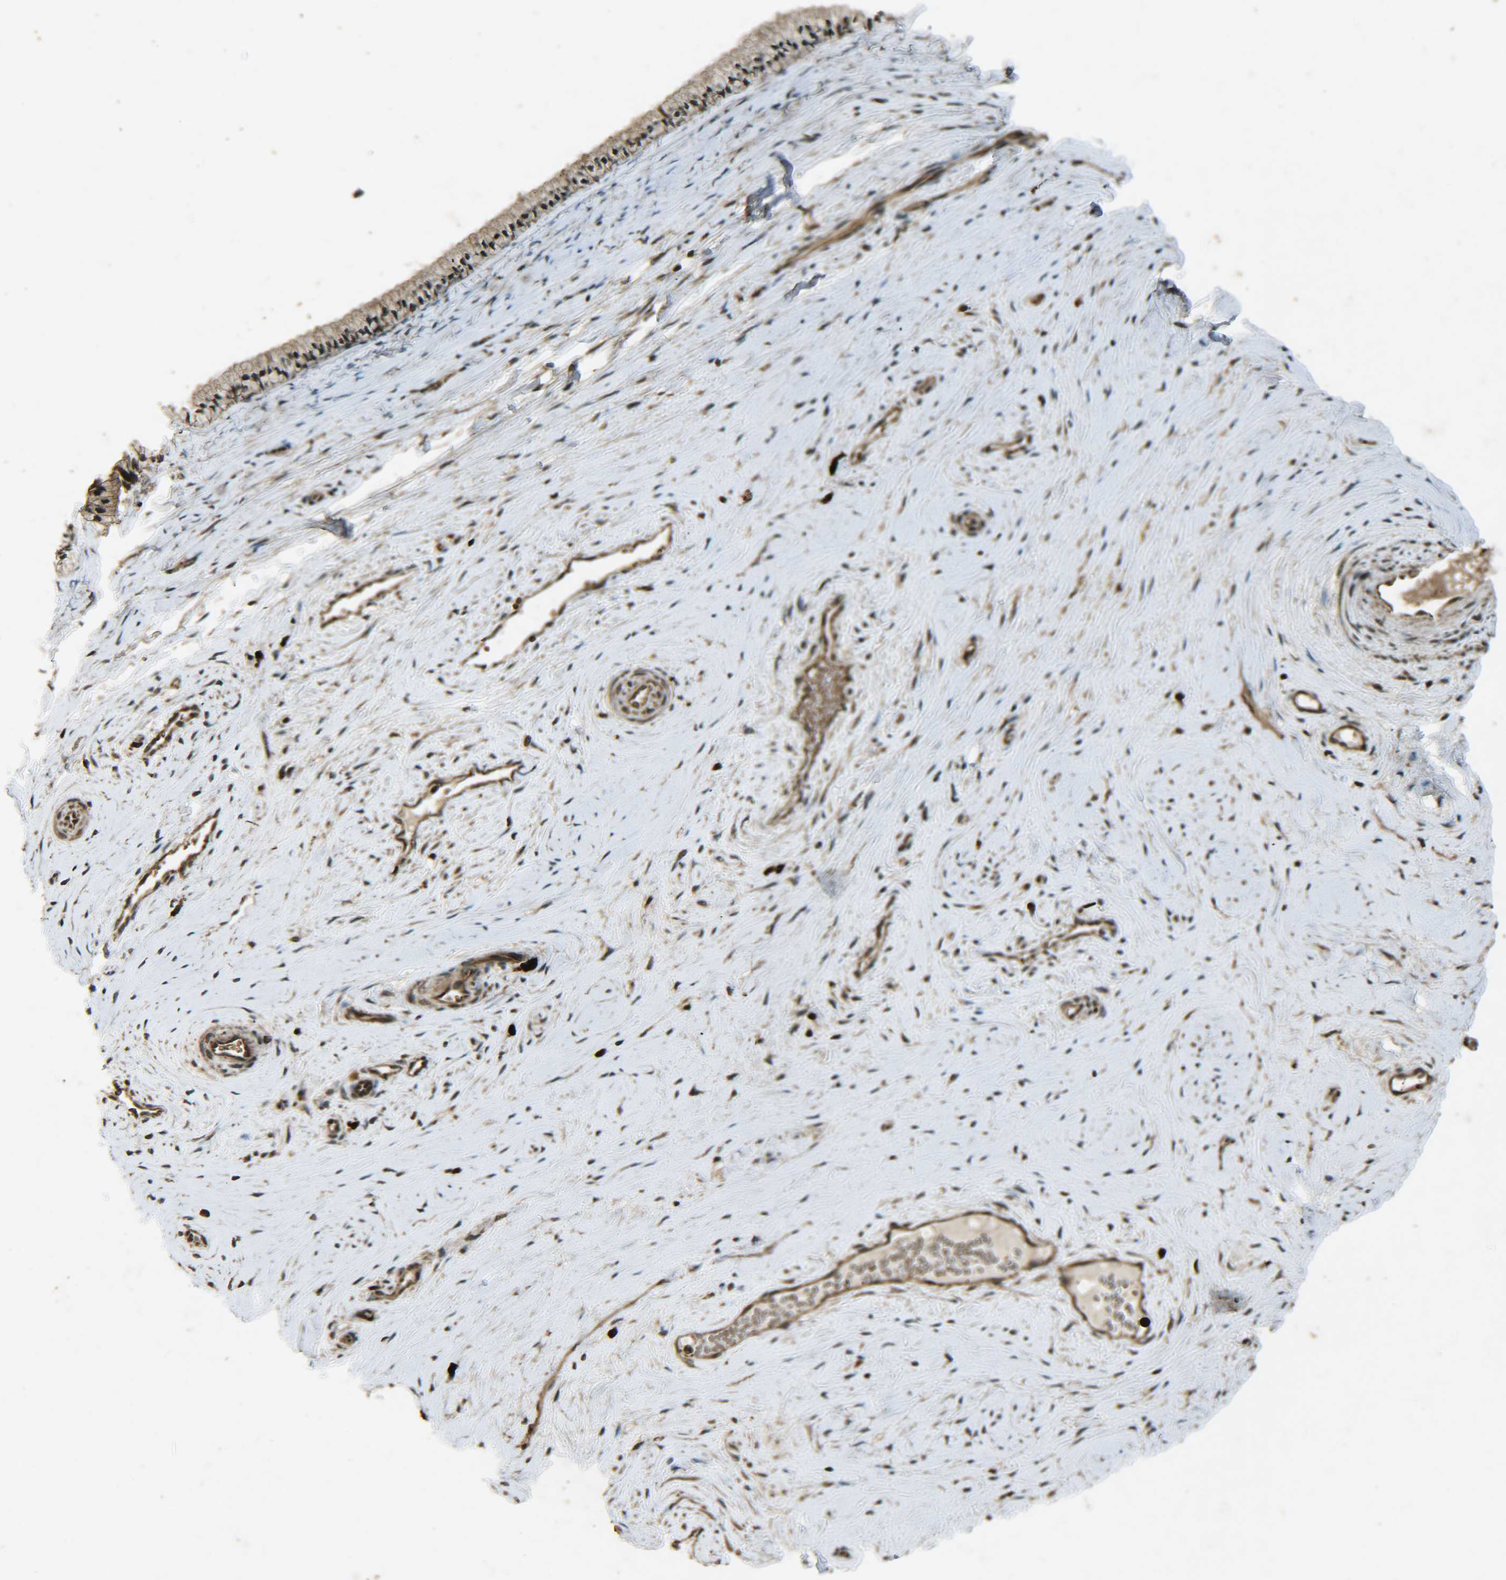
{"staining": {"intensity": "strong", "quantity": ">75%", "location": "cytoplasmic/membranous"}, "tissue": "cervix", "cell_type": "Glandular cells", "image_type": "normal", "snomed": [{"axis": "morphology", "description": "Normal tissue, NOS"}, {"axis": "topography", "description": "Cervix"}], "caption": "An immunohistochemistry photomicrograph of normal tissue is shown. Protein staining in brown highlights strong cytoplasmic/membranous positivity in cervix within glandular cells.", "gene": "PLK2", "patient": {"sex": "female", "age": 39}}